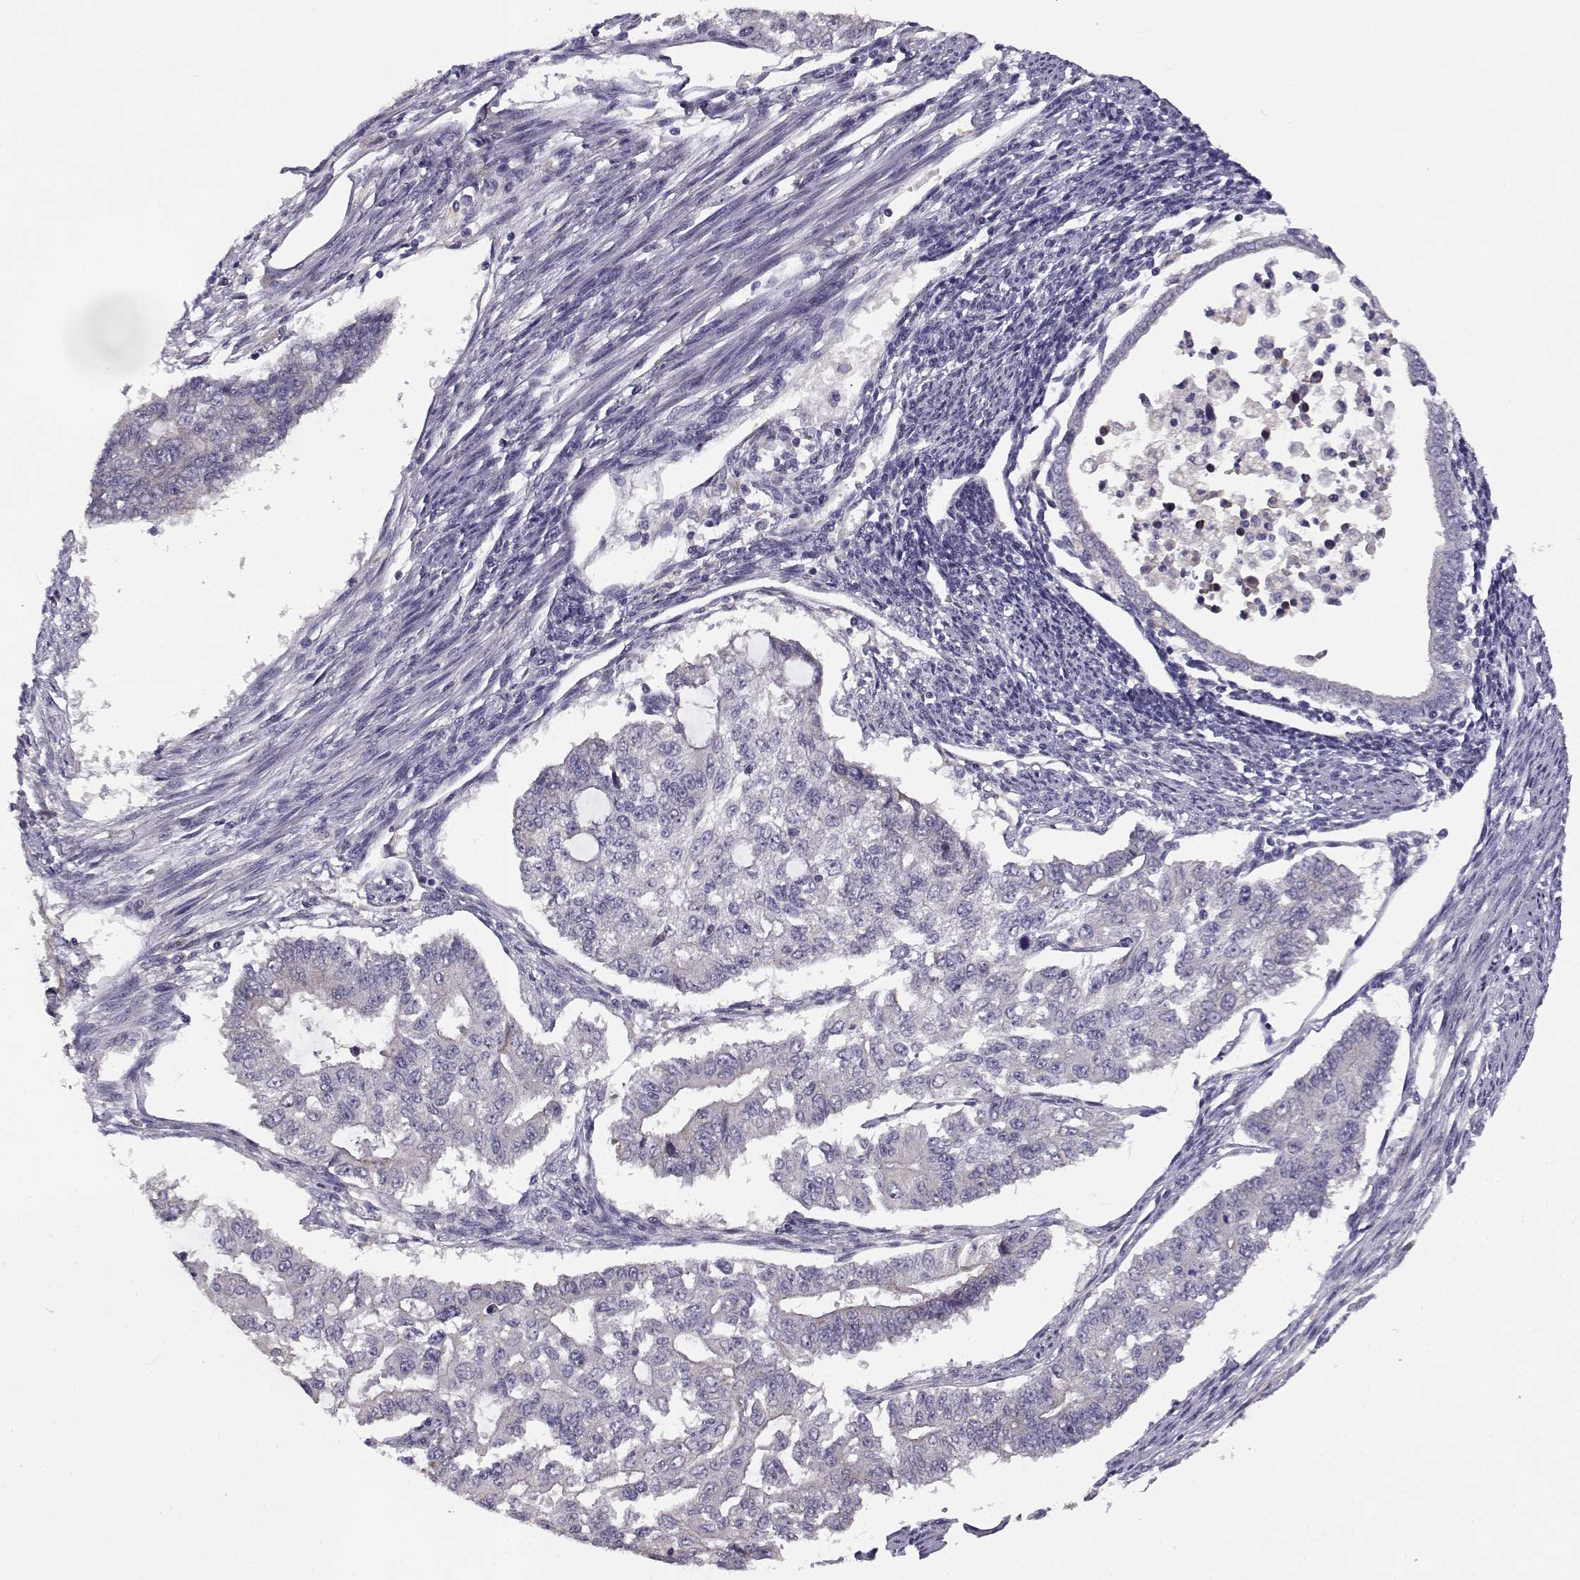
{"staining": {"intensity": "negative", "quantity": "none", "location": "none"}, "tissue": "endometrial cancer", "cell_type": "Tumor cells", "image_type": "cancer", "snomed": [{"axis": "morphology", "description": "Adenocarcinoma, NOS"}, {"axis": "topography", "description": "Uterus"}], "caption": "Human endometrial cancer (adenocarcinoma) stained for a protein using IHC reveals no staining in tumor cells.", "gene": "TMEM145", "patient": {"sex": "female", "age": 59}}